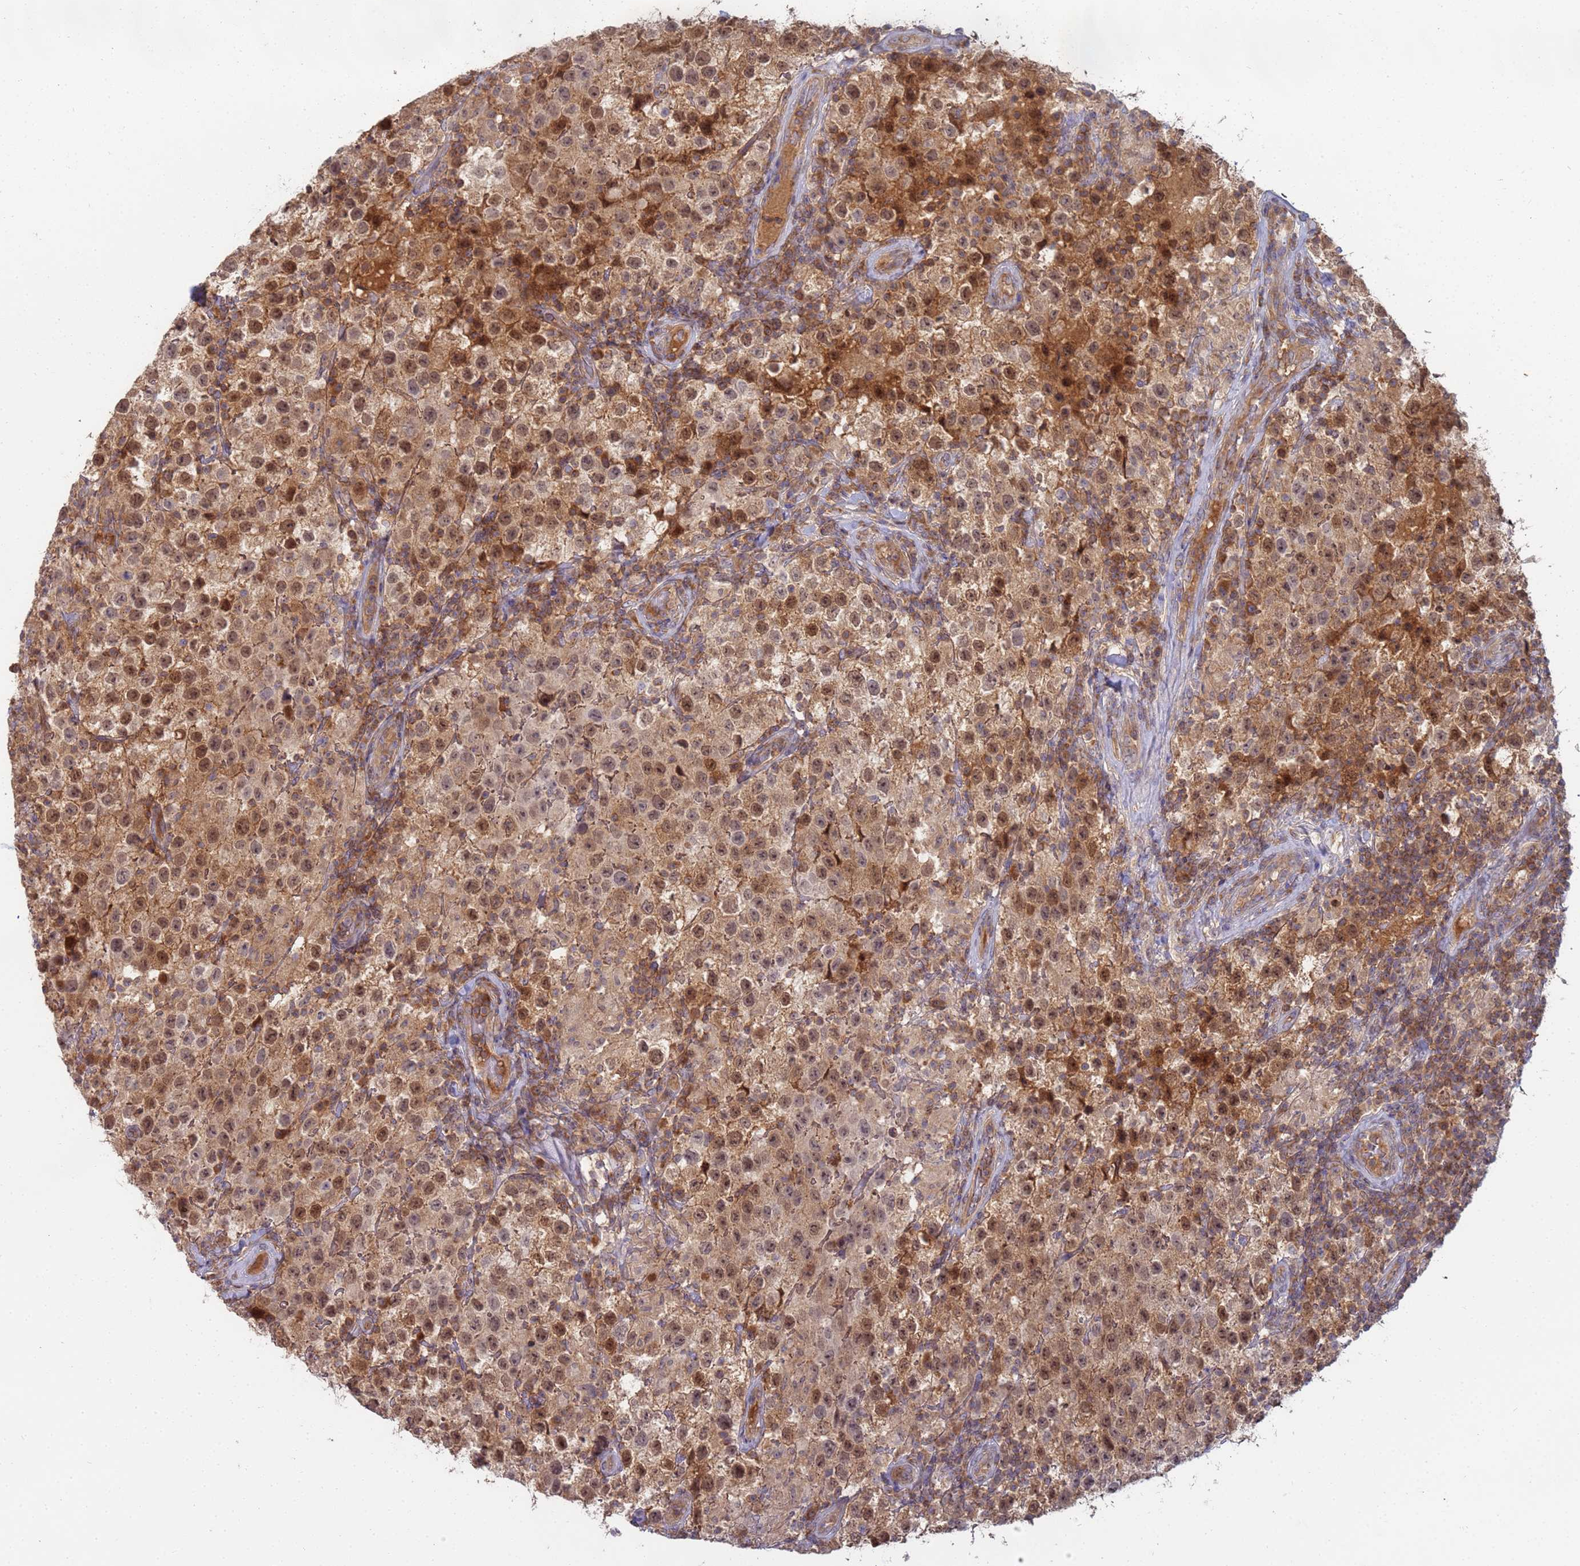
{"staining": {"intensity": "moderate", "quantity": ">75%", "location": "cytoplasmic/membranous,nuclear"}, "tissue": "testis cancer", "cell_type": "Tumor cells", "image_type": "cancer", "snomed": [{"axis": "morphology", "description": "Seminoma, NOS"}, {"axis": "morphology", "description": "Carcinoma, Embryonal, NOS"}, {"axis": "topography", "description": "Testis"}], "caption": "Immunohistochemical staining of testis embryonal carcinoma exhibits medium levels of moderate cytoplasmic/membranous and nuclear positivity in approximately >75% of tumor cells.", "gene": "SHARPIN", "patient": {"sex": "male", "age": 41}}